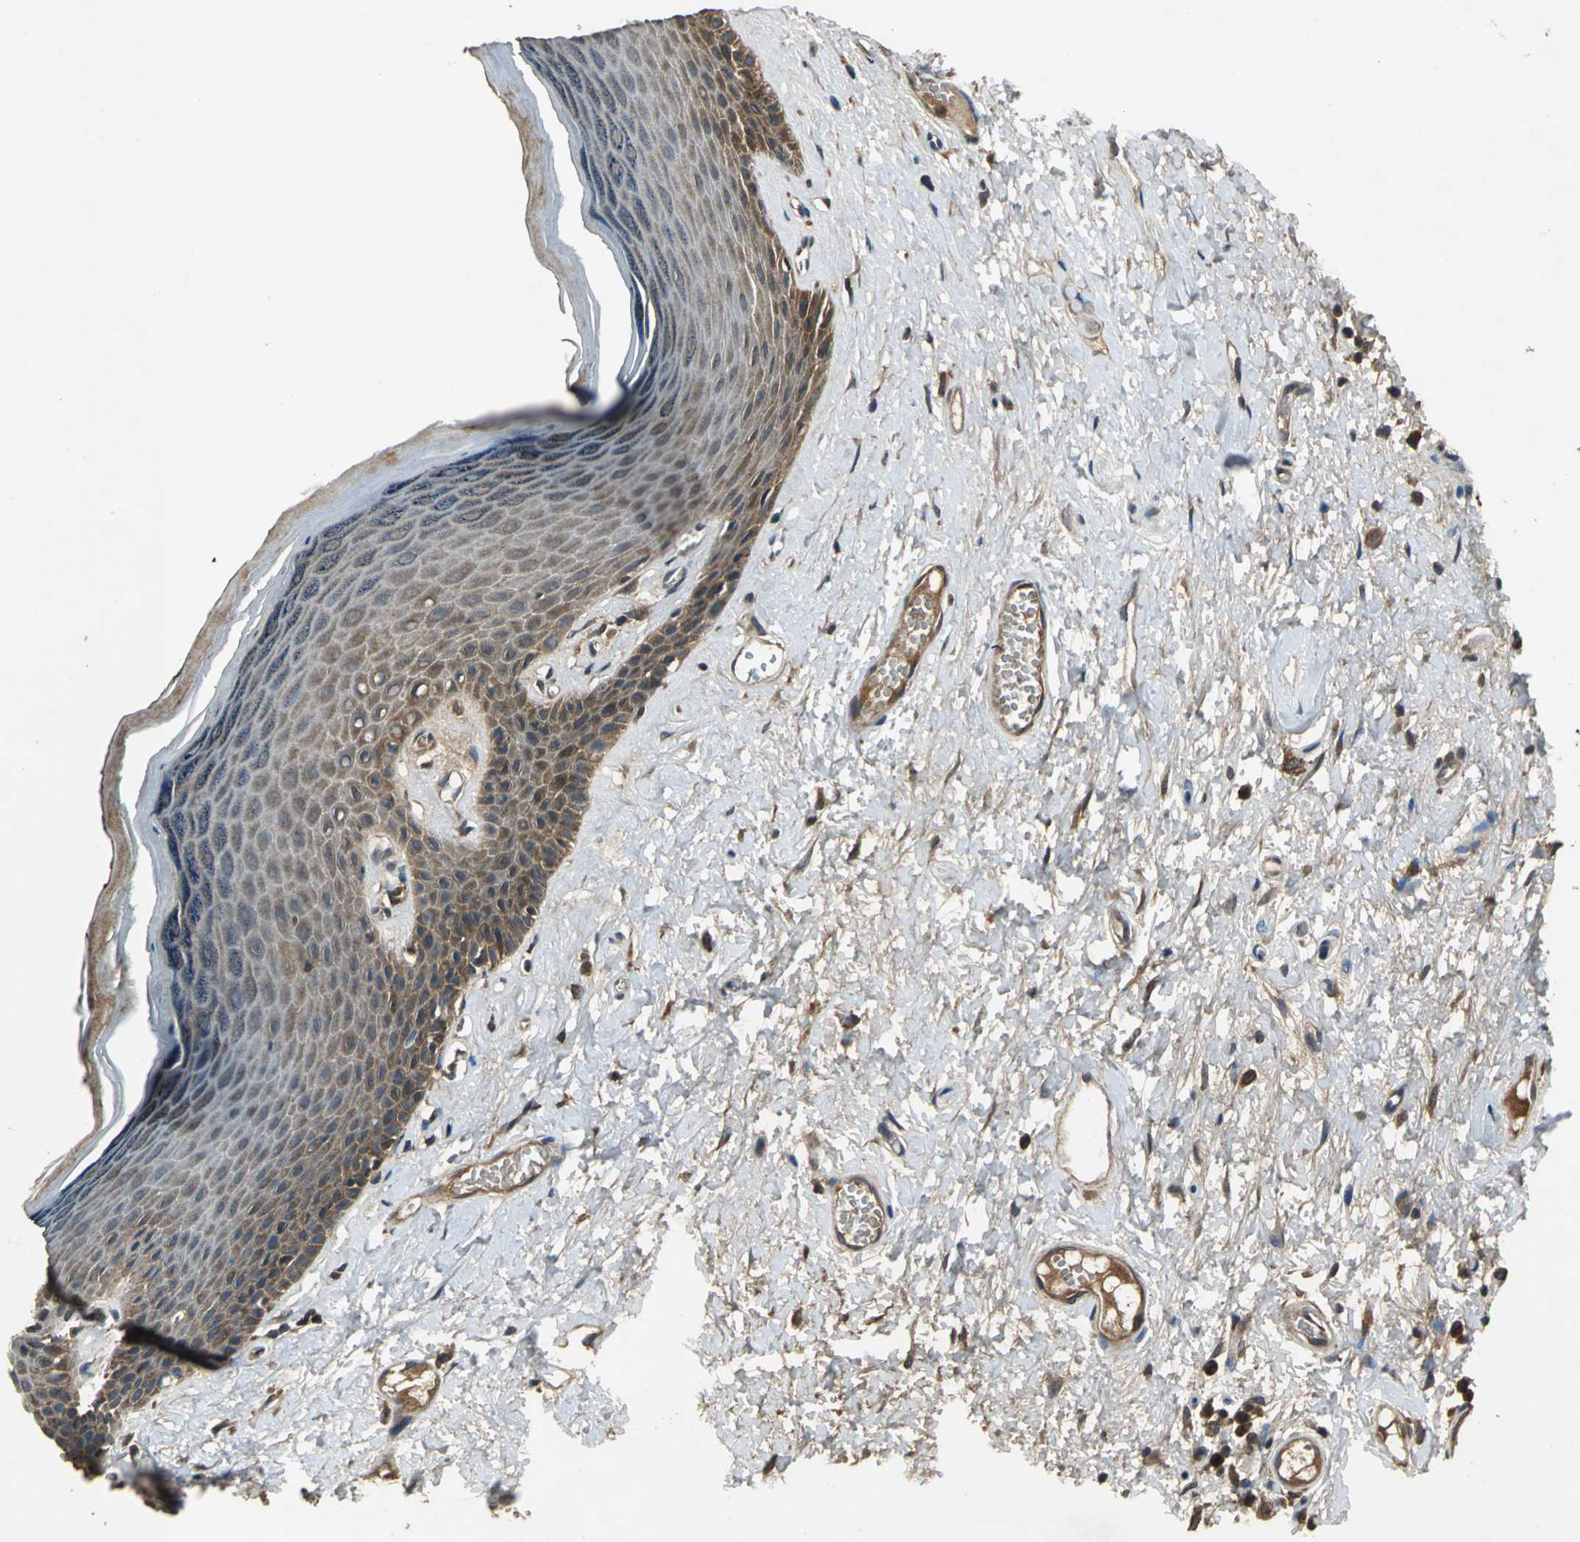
{"staining": {"intensity": "strong", "quantity": ">75%", "location": "cytoplasmic/membranous"}, "tissue": "skin", "cell_type": "Epidermal cells", "image_type": "normal", "snomed": [{"axis": "morphology", "description": "Normal tissue, NOS"}, {"axis": "morphology", "description": "Inflammation, NOS"}, {"axis": "topography", "description": "Vulva"}], "caption": "IHC (DAB) staining of unremarkable skin displays strong cytoplasmic/membranous protein staining in approximately >75% of epidermal cells.", "gene": "ZNF608", "patient": {"sex": "female", "age": 84}}